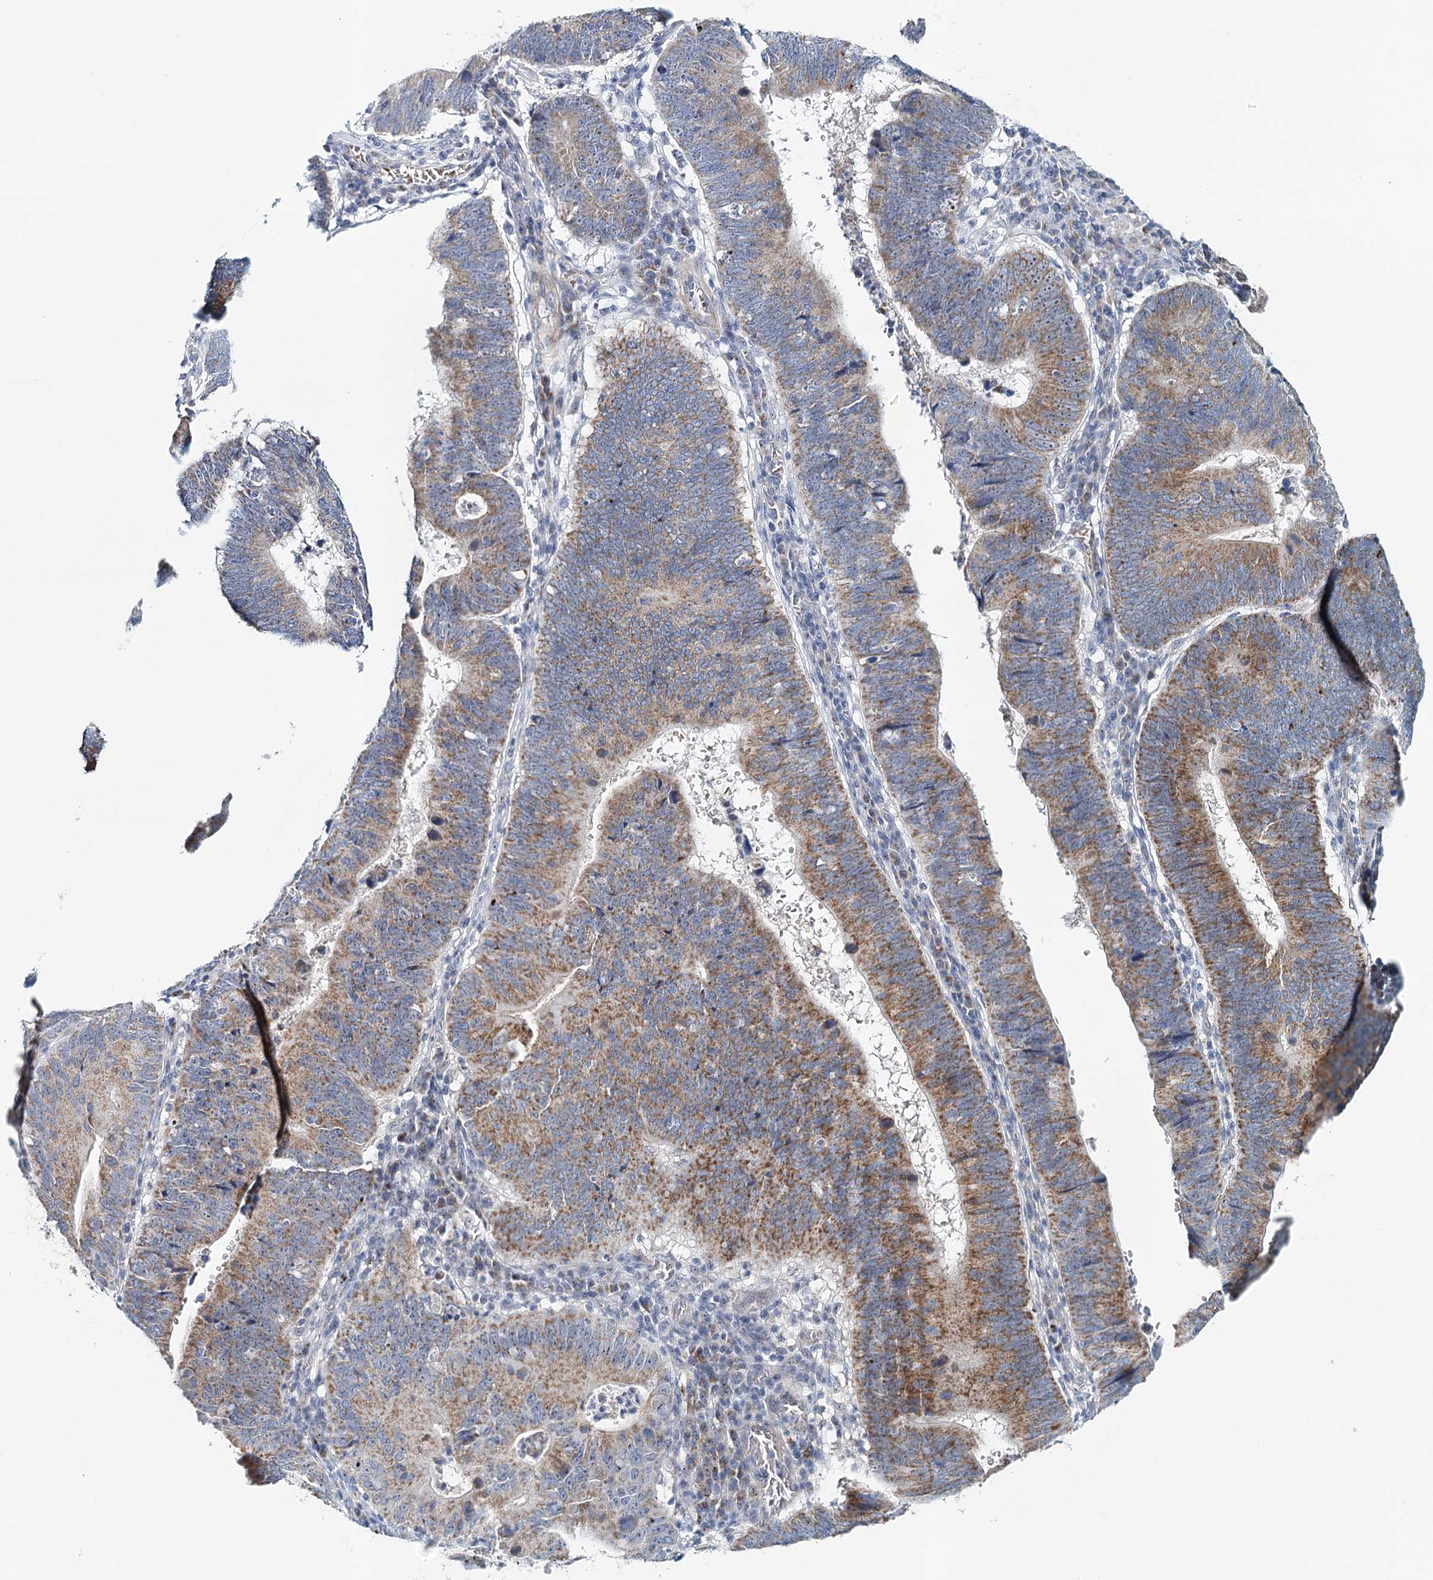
{"staining": {"intensity": "moderate", "quantity": "25%-75%", "location": "cytoplasmic/membranous"}, "tissue": "stomach cancer", "cell_type": "Tumor cells", "image_type": "cancer", "snomed": [{"axis": "morphology", "description": "Adenocarcinoma, NOS"}, {"axis": "topography", "description": "Stomach"}], "caption": "The image exhibits staining of stomach adenocarcinoma, revealing moderate cytoplasmic/membranous protein positivity (brown color) within tumor cells.", "gene": "RBM43", "patient": {"sex": "male", "age": 59}}